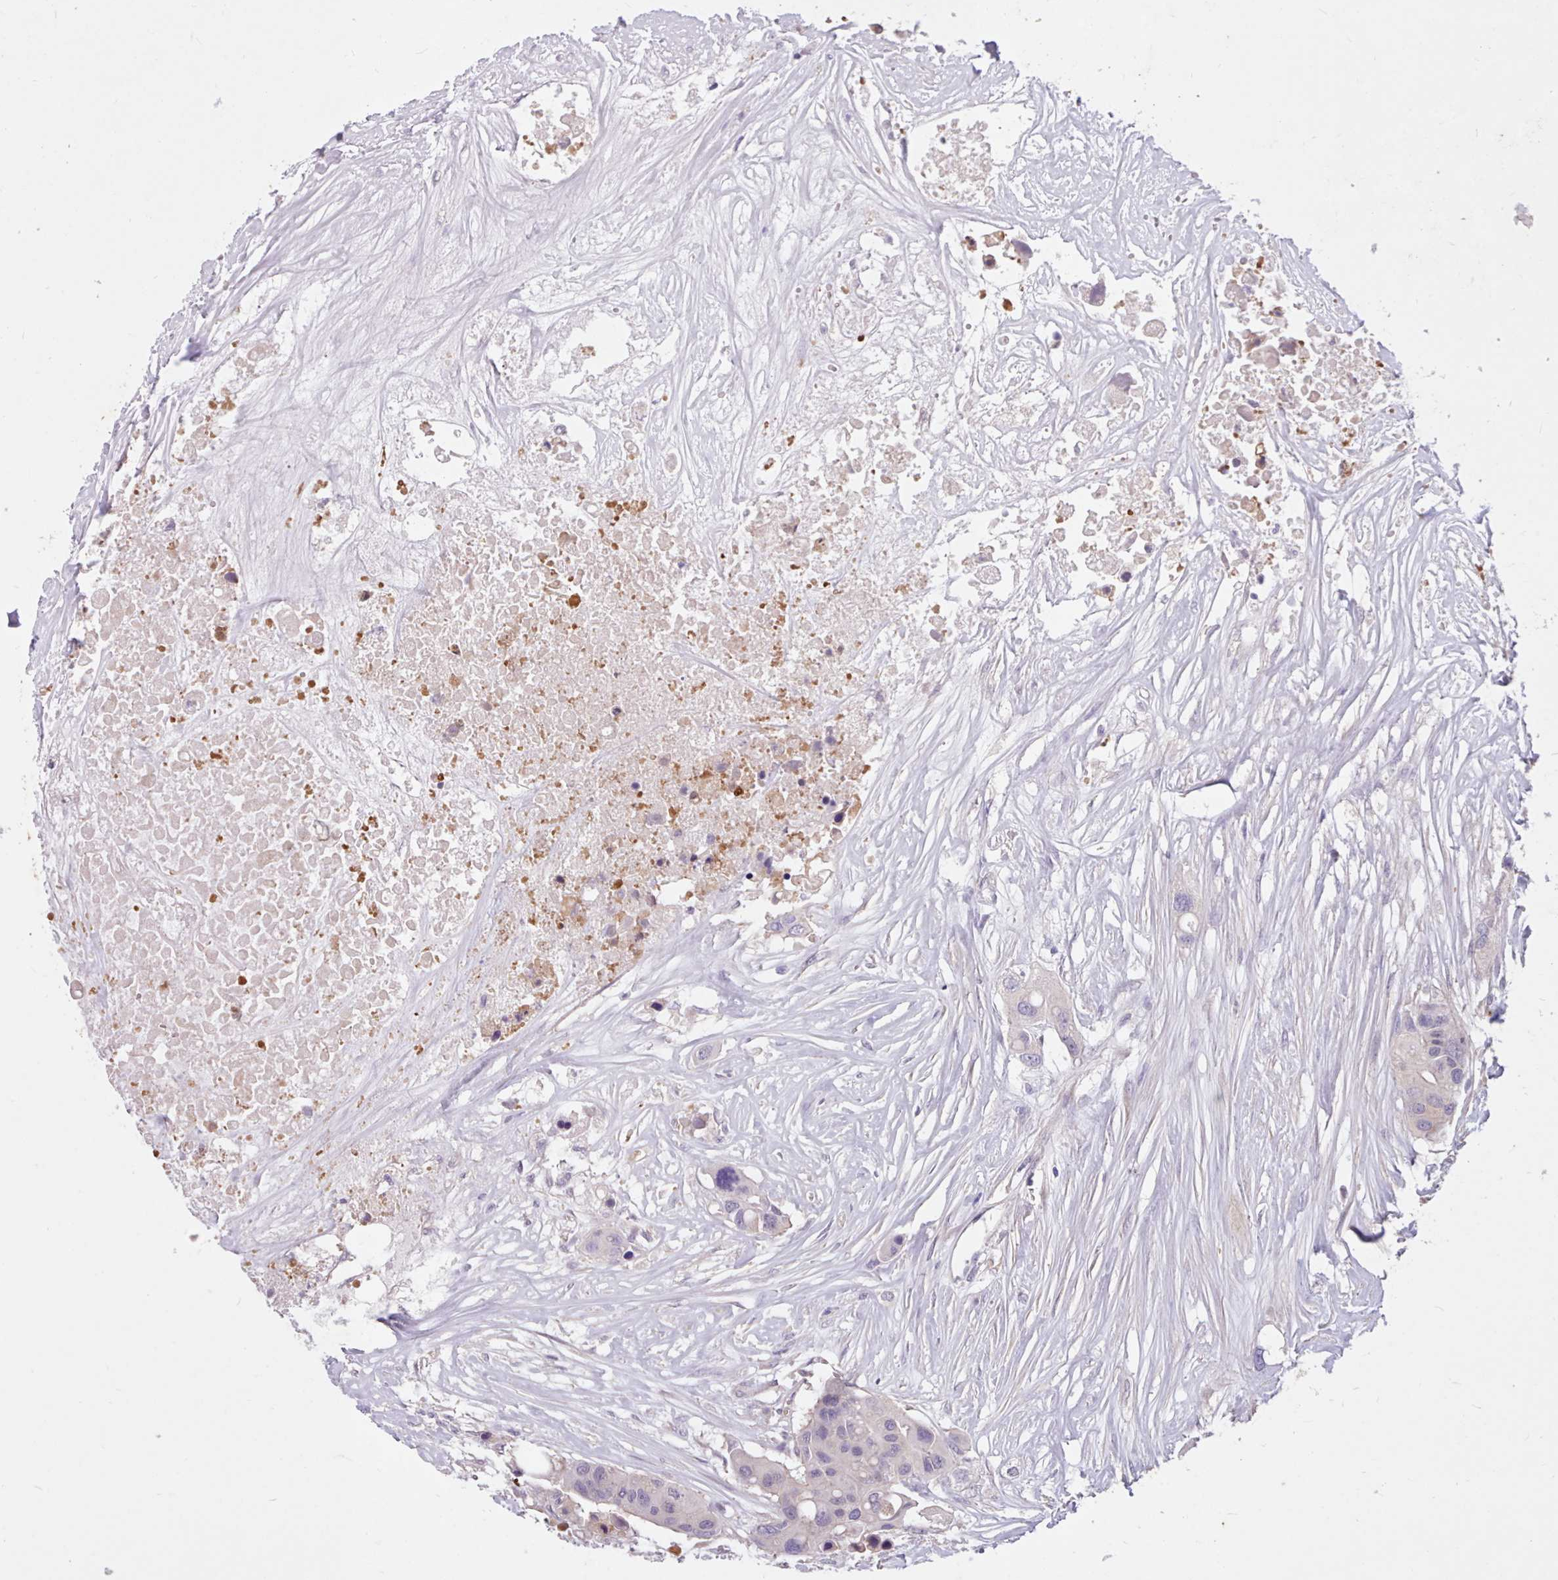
{"staining": {"intensity": "negative", "quantity": "none", "location": "none"}, "tissue": "colorectal cancer", "cell_type": "Tumor cells", "image_type": "cancer", "snomed": [{"axis": "morphology", "description": "Adenocarcinoma, NOS"}, {"axis": "topography", "description": "Colon"}], "caption": "DAB (3,3'-diaminobenzidine) immunohistochemical staining of colorectal cancer (adenocarcinoma) reveals no significant positivity in tumor cells.", "gene": "ZNF607", "patient": {"sex": "male", "age": 77}}